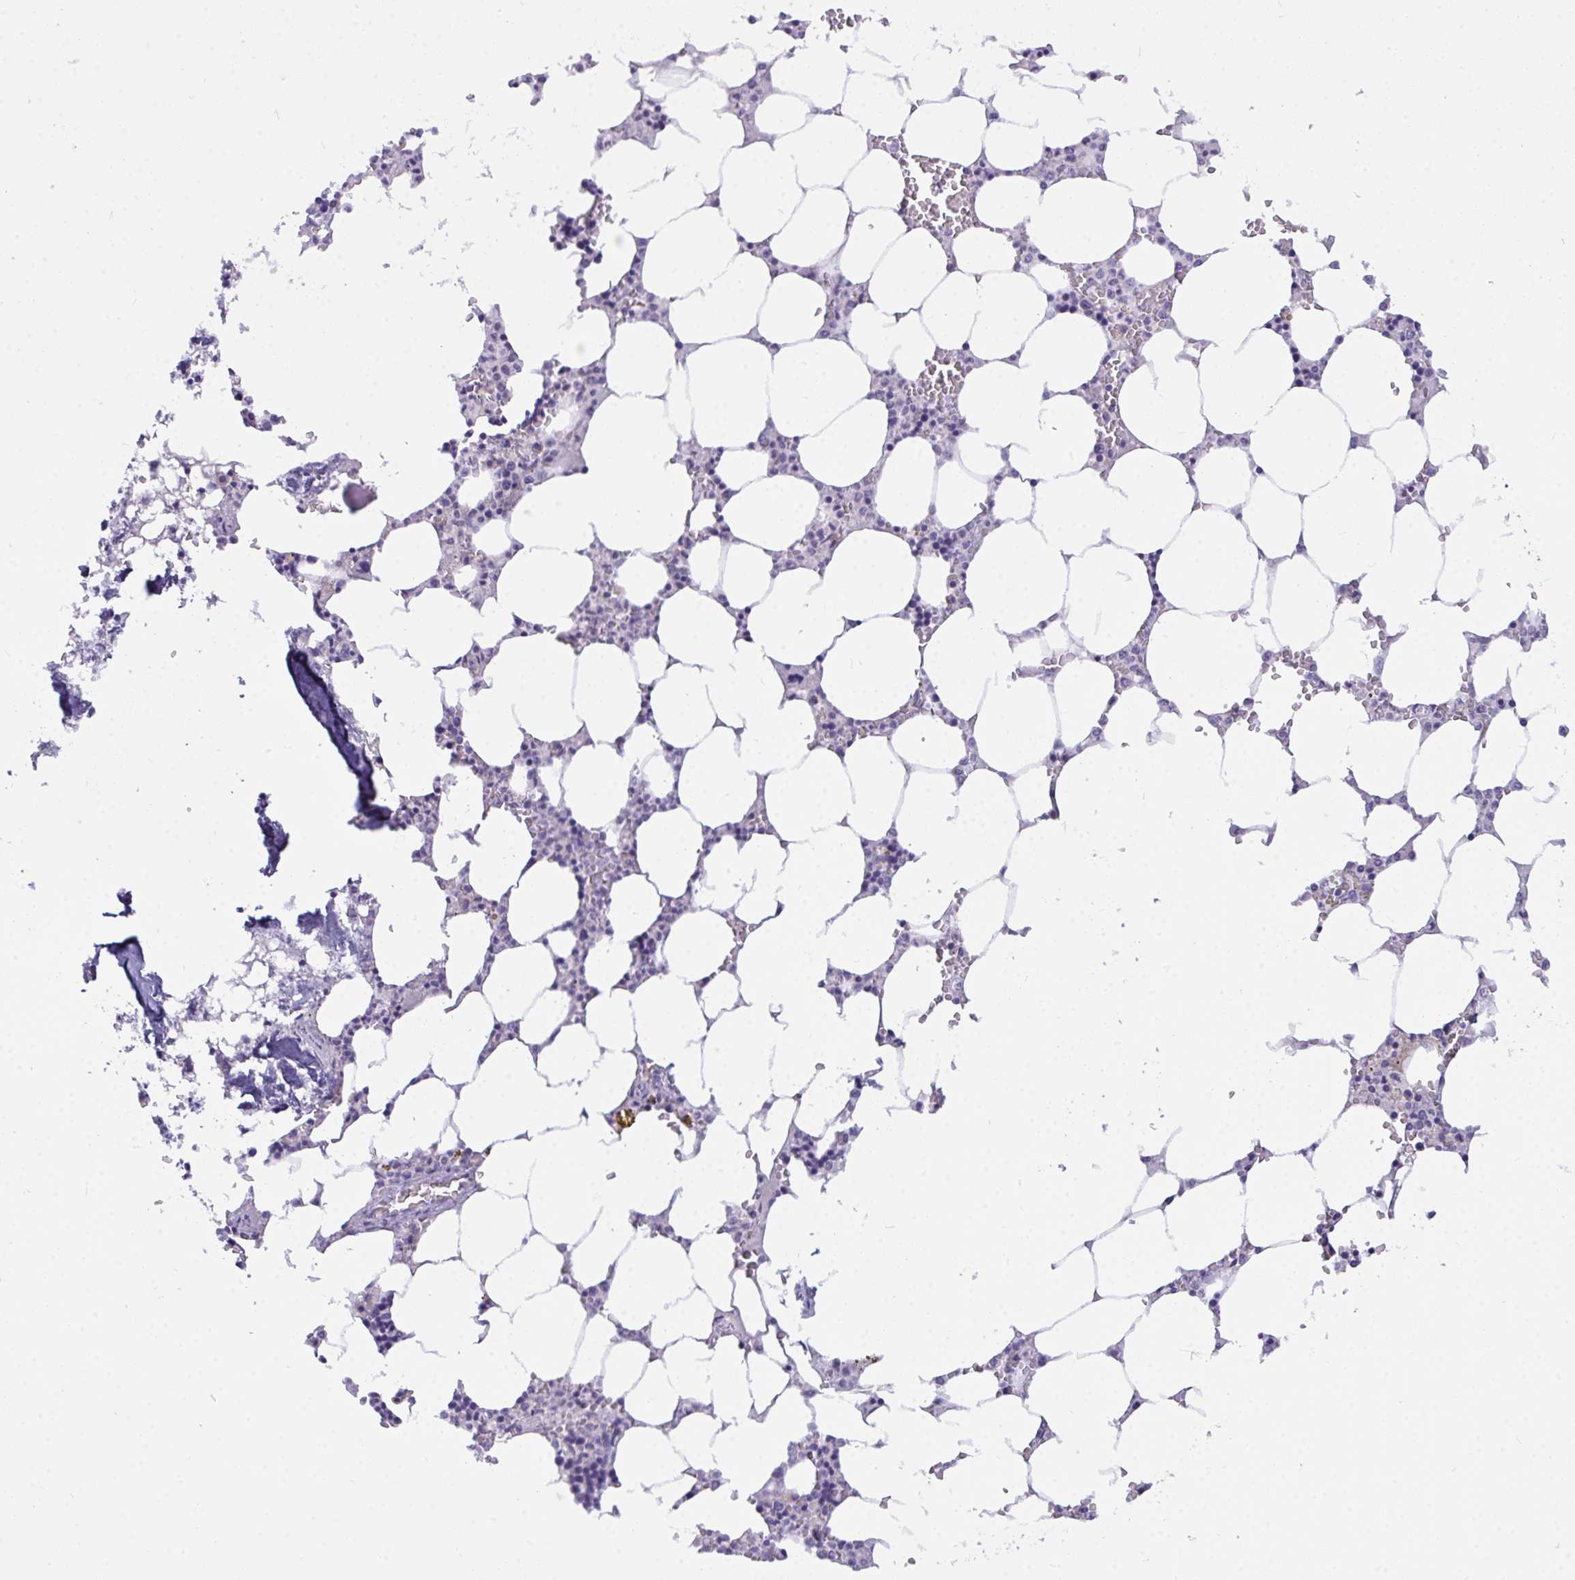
{"staining": {"intensity": "negative", "quantity": "none", "location": "none"}, "tissue": "bone marrow", "cell_type": "Hematopoietic cells", "image_type": "normal", "snomed": [{"axis": "morphology", "description": "Normal tissue, NOS"}, {"axis": "topography", "description": "Bone marrow"}], "caption": "Immunohistochemistry (IHC) histopathology image of unremarkable bone marrow stained for a protein (brown), which demonstrates no expression in hematopoietic cells. (Stains: DAB (3,3'-diaminobenzidine) immunohistochemistry (IHC) with hematoxylin counter stain, Microscopy: brightfield microscopy at high magnification).", "gene": "SEMA6B", "patient": {"sex": "male", "age": 64}}